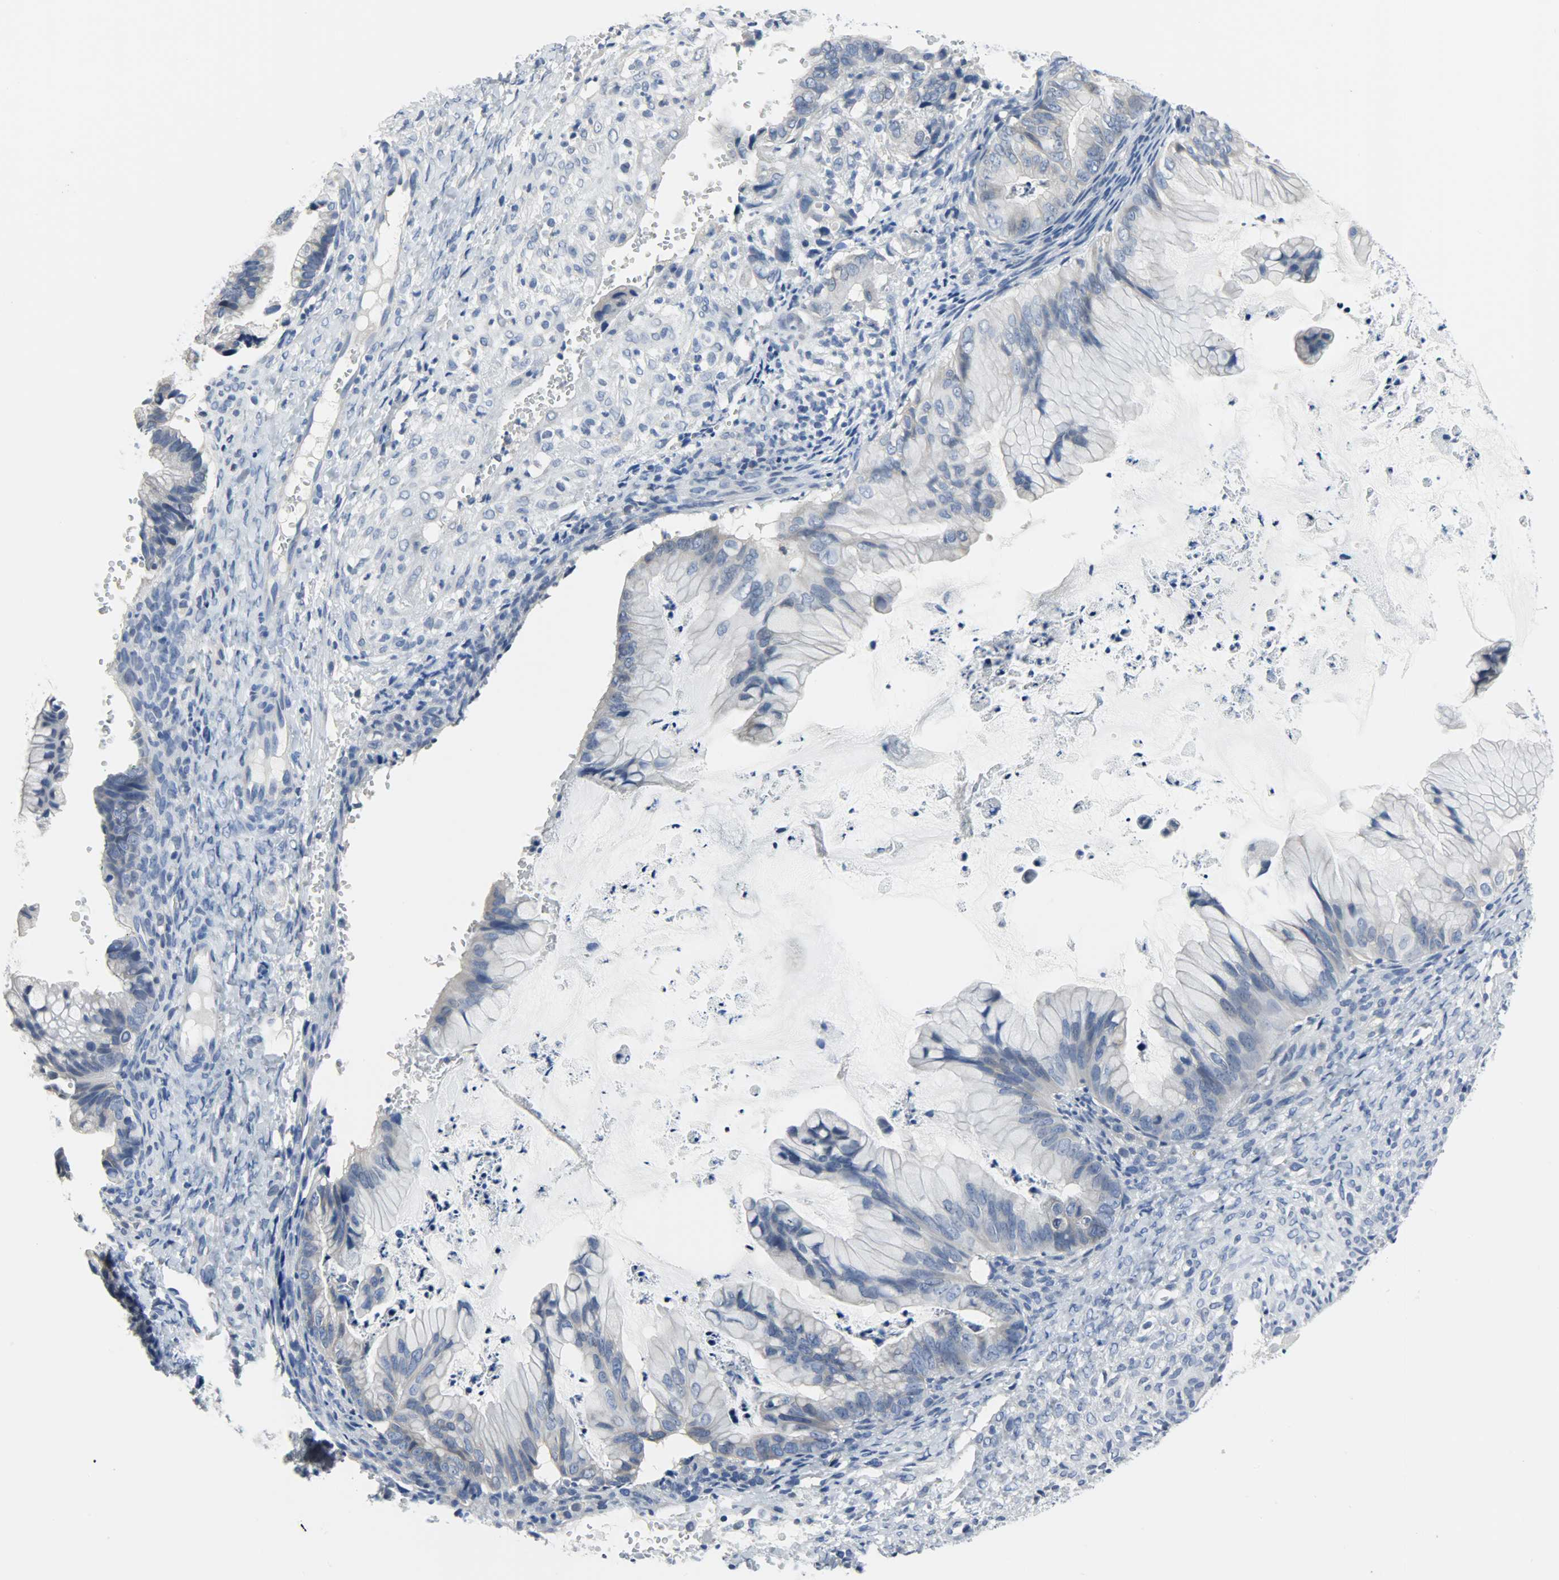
{"staining": {"intensity": "negative", "quantity": "none", "location": "none"}, "tissue": "ovarian cancer", "cell_type": "Tumor cells", "image_type": "cancer", "snomed": [{"axis": "morphology", "description": "Cystadenocarcinoma, mucinous, NOS"}, {"axis": "topography", "description": "Ovary"}], "caption": "An immunohistochemistry photomicrograph of ovarian cancer (mucinous cystadenocarcinoma) is shown. There is no staining in tumor cells of ovarian cancer (mucinous cystadenocarcinoma).", "gene": "CEBPE", "patient": {"sex": "female", "age": 36}}